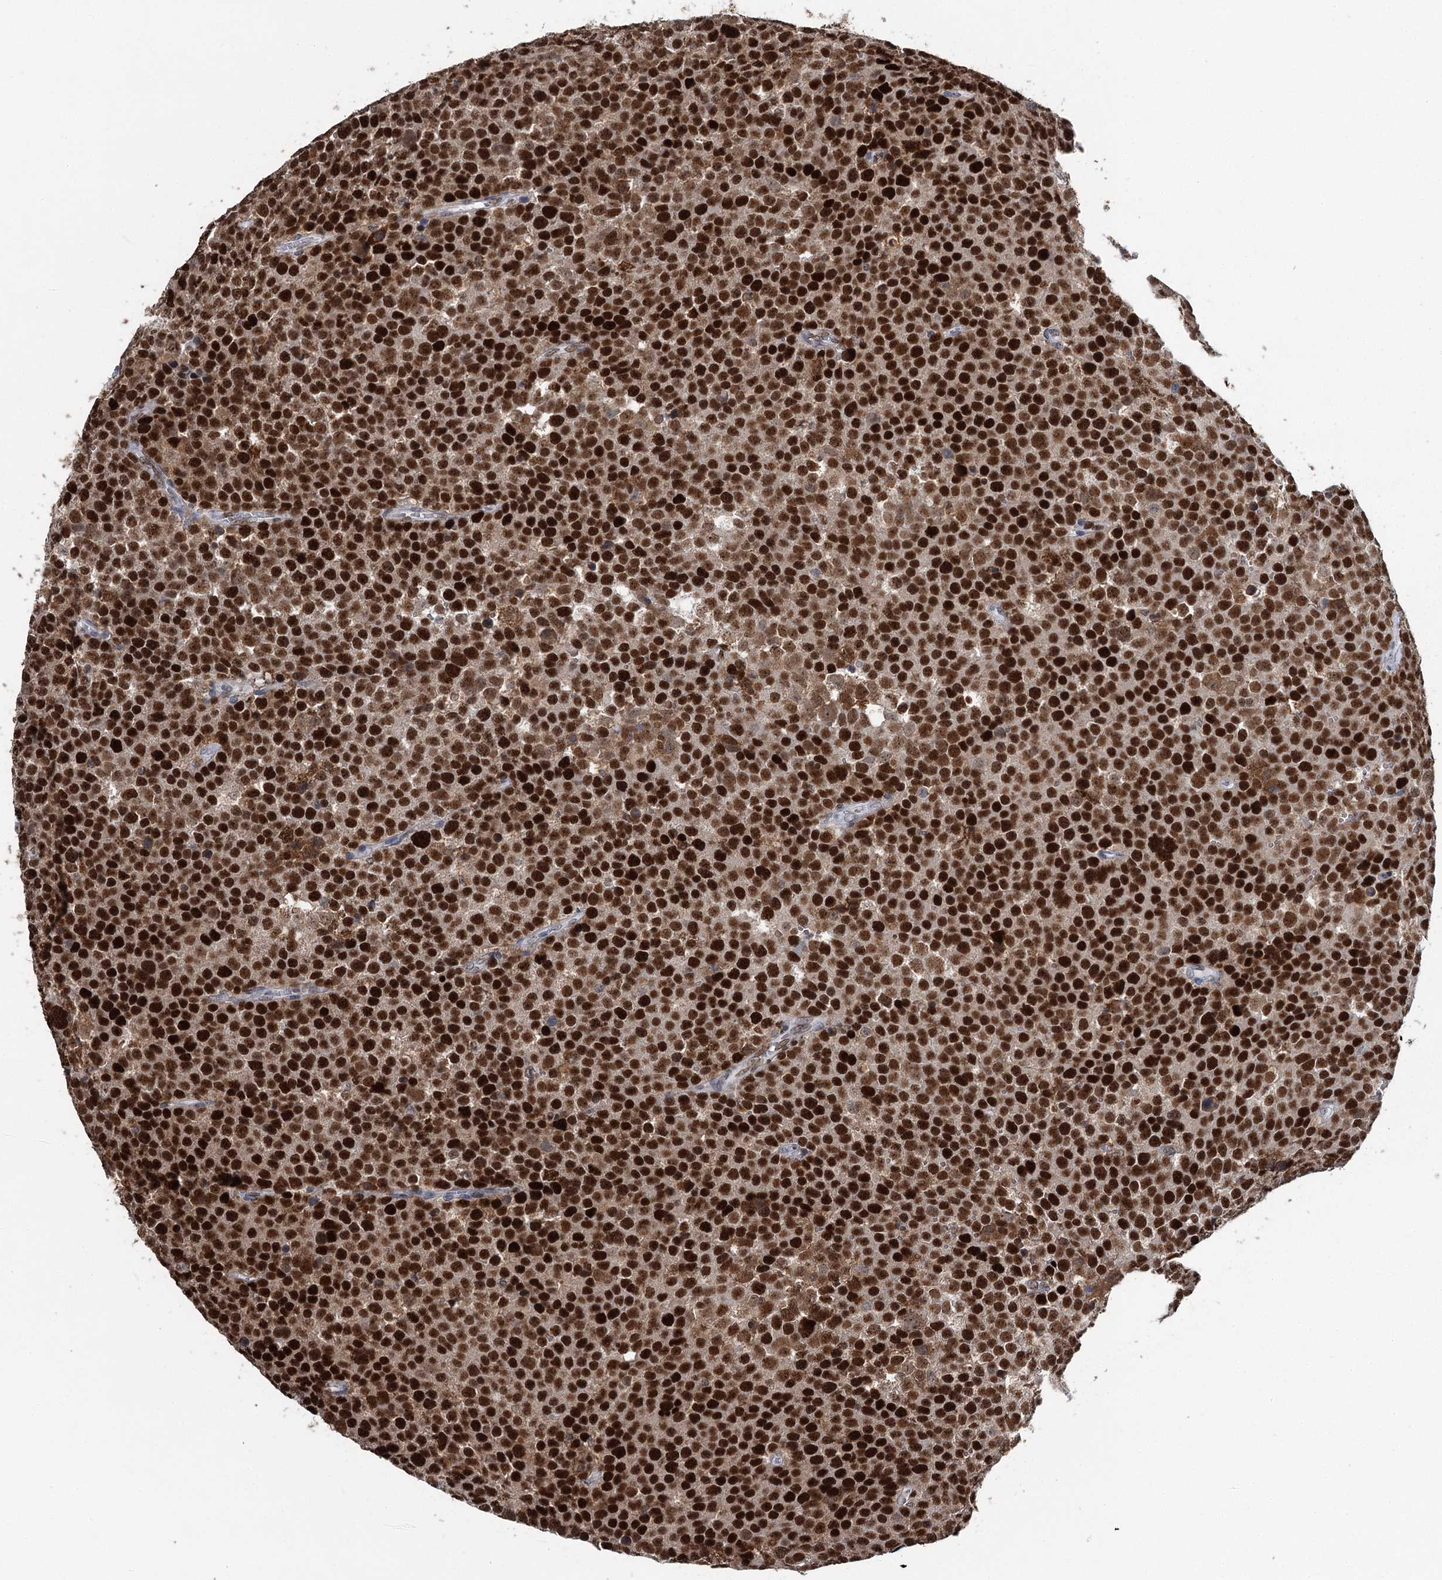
{"staining": {"intensity": "strong", "quantity": ">75%", "location": "nuclear"}, "tissue": "testis cancer", "cell_type": "Tumor cells", "image_type": "cancer", "snomed": [{"axis": "morphology", "description": "Seminoma, NOS"}, {"axis": "topography", "description": "Testis"}], "caption": "DAB immunohistochemical staining of human testis seminoma displays strong nuclear protein staining in approximately >75% of tumor cells.", "gene": "HAT1", "patient": {"sex": "male", "age": 71}}